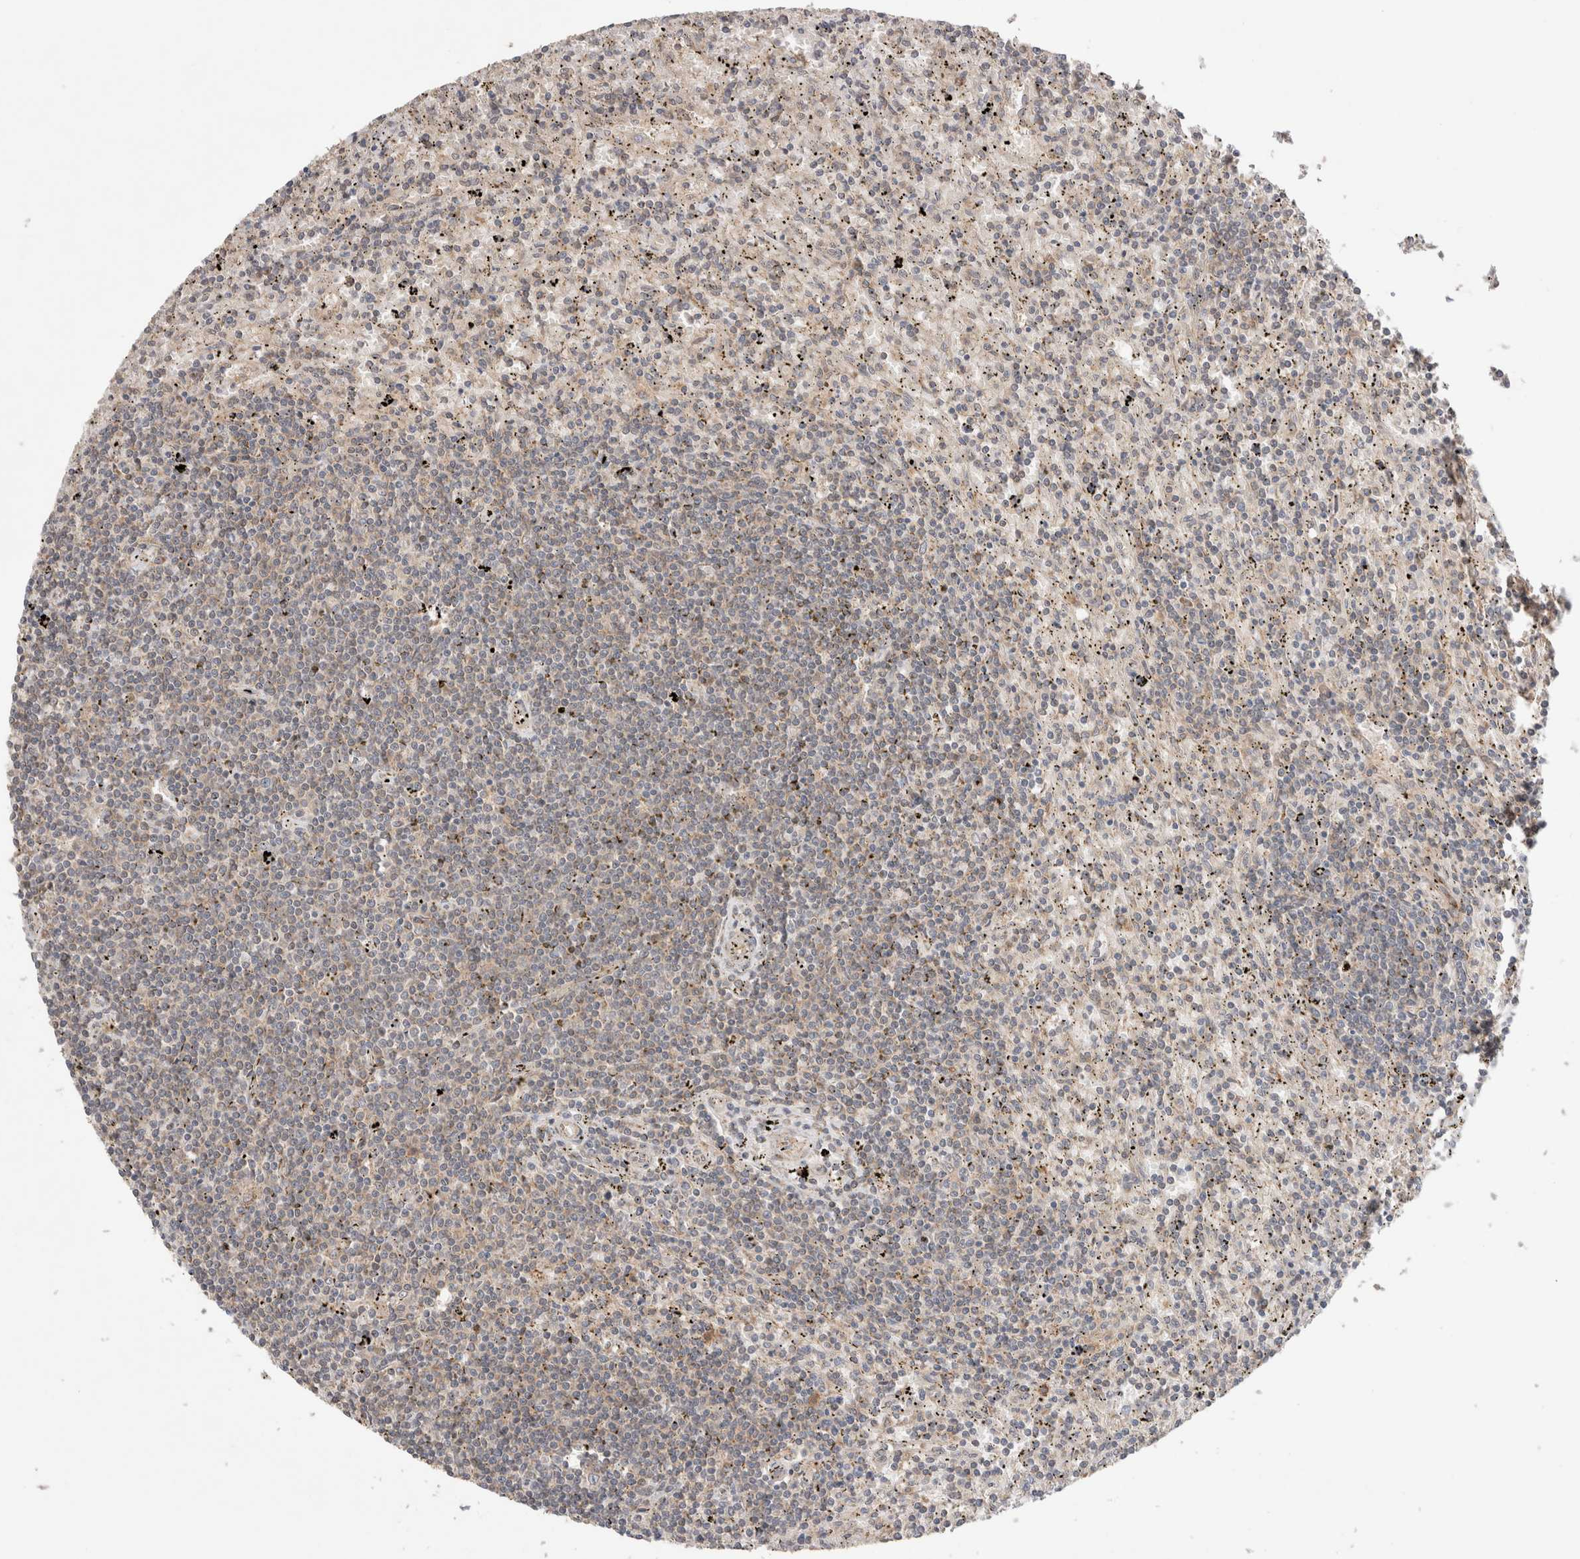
{"staining": {"intensity": "negative", "quantity": "none", "location": "none"}, "tissue": "lymphoma", "cell_type": "Tumor cells", "image_type": "cancer", "snomed": [{"axis": "morphology", "description": "Malignant lymphoma, non-Hodgkin's type, Low grade"}, {"axis": "topography", "description": "Spleen"}], "caption": "DAB immunohistochemical staining of malignant lymphoma, non-Hodgkin's type (low-grade) reveals no significant positivity in tumor cells. (DAB immunohistochemistry (IHC), high magnification).", "gene": "SLC29A1", "patient": {"sex": "male", "age": 76}}